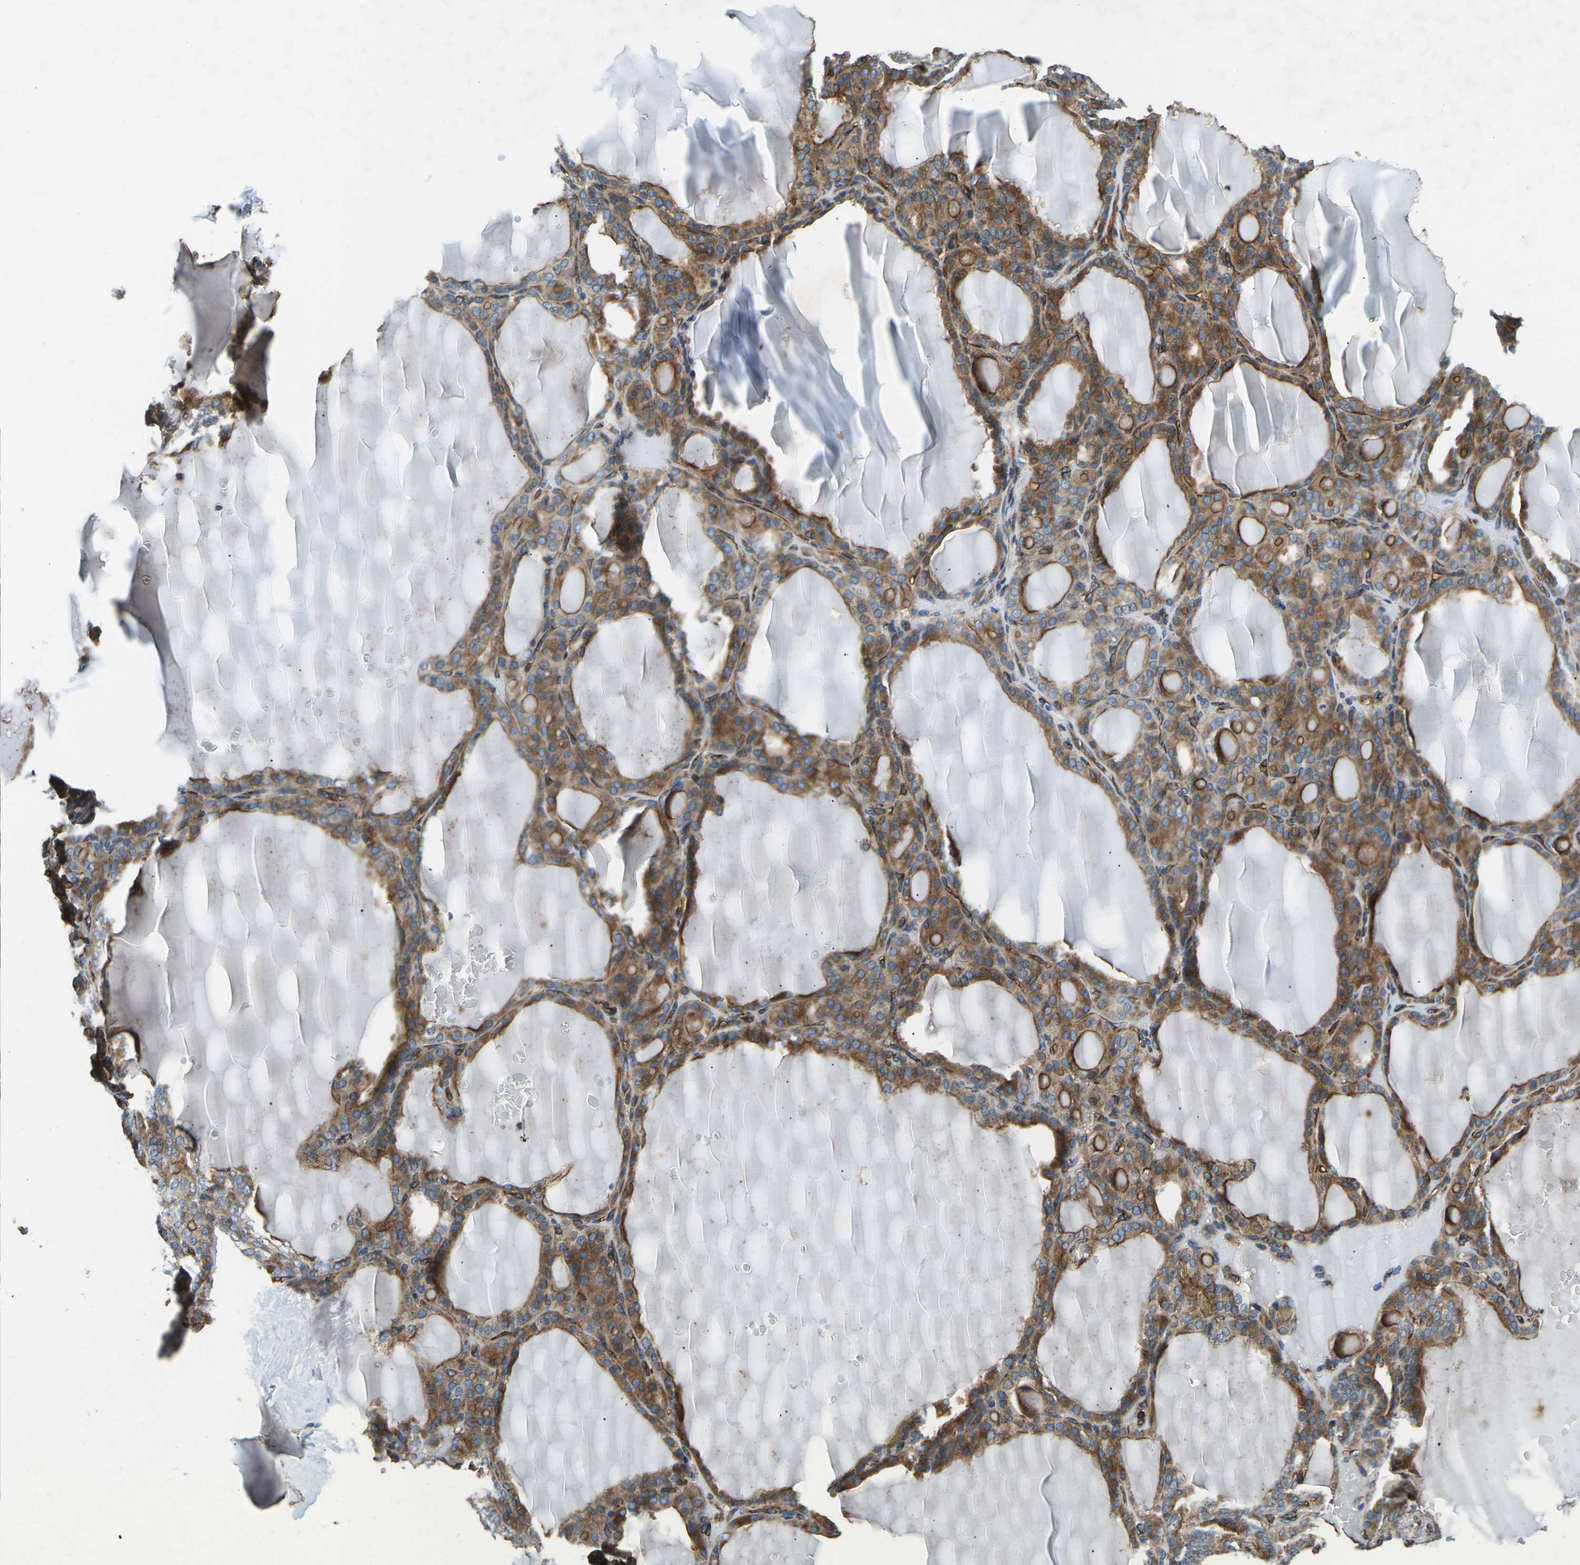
{"staining": {"intensity": "strong", "quantity": ">75%", "location": "cytoplasmic/membranous"}, "tissue": "thyroid gland", "cell_type": "Glandular cells", "image_type": "normal", "snomed": [{"axis": "morphology", "description": "Normal tissue, NOS"}, {"axis": "topography", "description": "Thyroid gland"}], "caption": "An immunohistochemistry histopathology image of unremarkable tissue is shown. Protein staining in brown labels strong cytoplasmic/membranous positivity in thyroid gland within glandular cells.", "gene": "KCNJ15", "patient": {"sex": "female", "age": 28}}